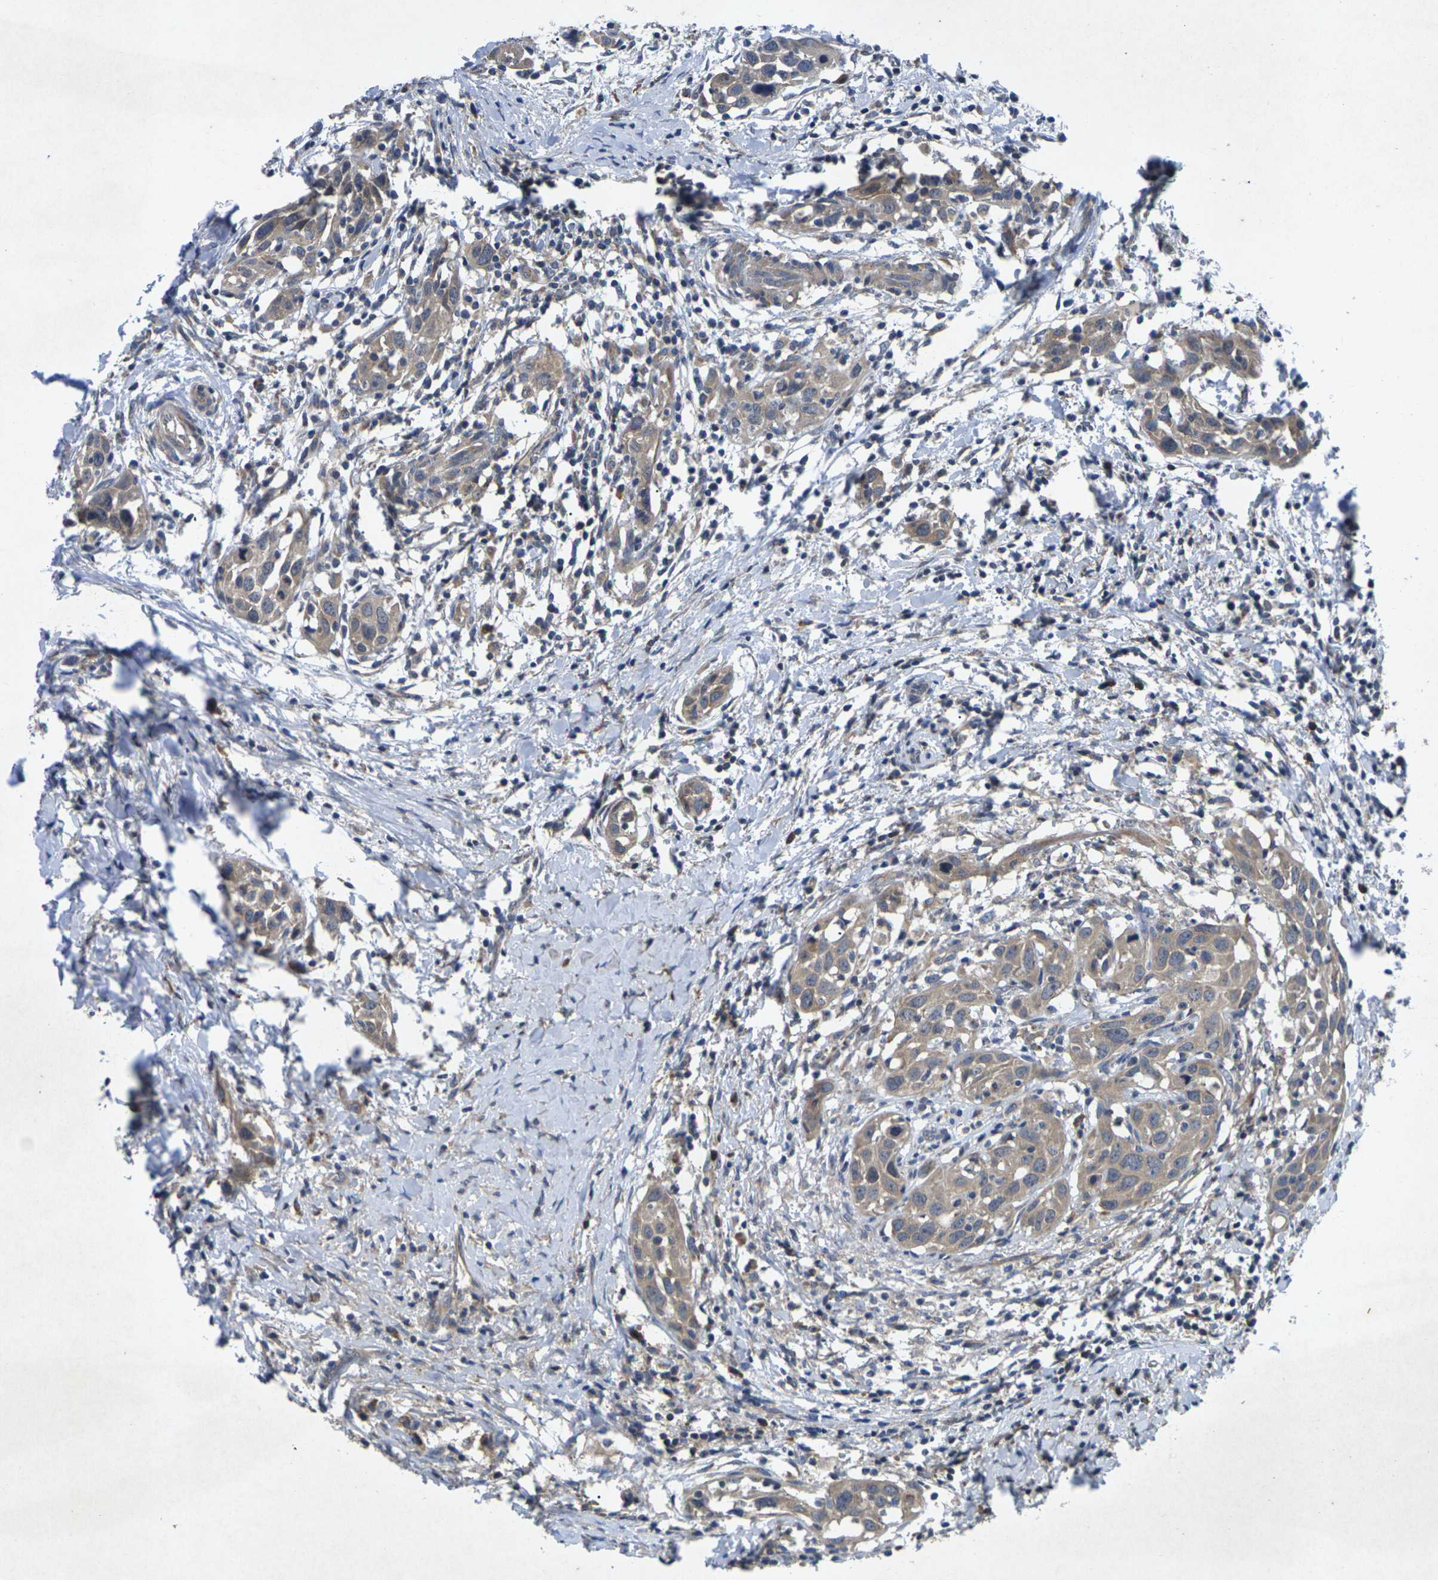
{"staining": {"intensity": "moderate", "quantity": ">75%", "location": "cytoplasmic/membranous"}, "tissue": "head and neck cancer", "cell_type": "Tumor cells", "image_type": "cancer", "snomed": [{"axis": "morphology", "description": "Squamous cell carcinoma, NOS"}, {"axis": "topography", "description": "Oral tissue"}, {"axis": "topography", "description": "Head-Neck"}], "caption": "Protein analysis of head and neck cancer (squamous cell carcinoma) tissue exhibits moderate cytoplasmic/membranous staining in about >75% of tumor cells. Nuclei are stained in blue.", "gene": "KIF1B", "patient": {"sex": "female", "age": 50}}